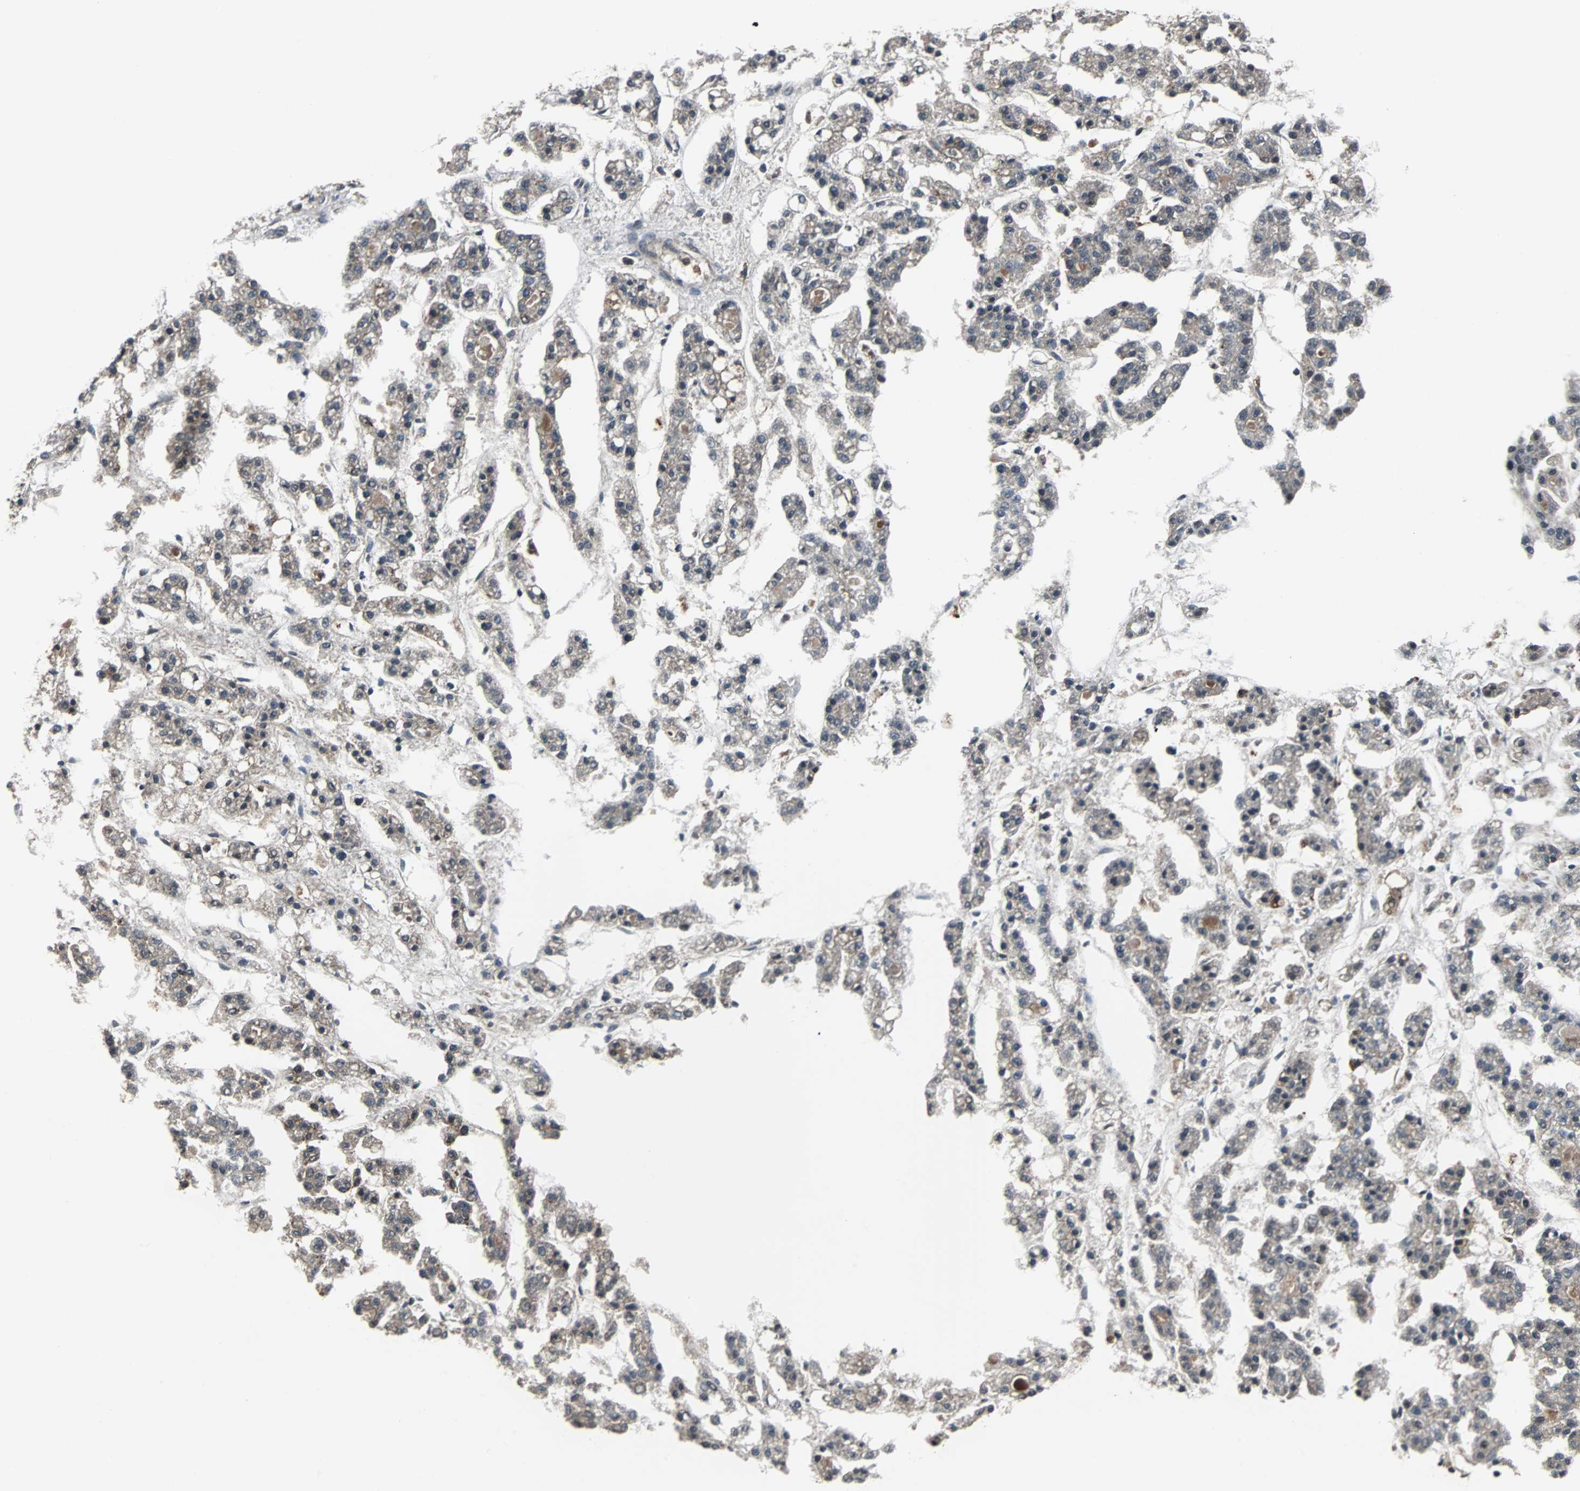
{"staining": {"intensity": "weak", "quantity": ">75%", "location": "cytoplasmic/membranous"}, "tissue": "liver cancer", "cell_type": "Tumor cells", "image_type": "cancer", "snomed": [{"axis": "morphology", "description": "Carcinoma, Hepatocellular, NOS"}, {"axis": "topography", "description": "Liver"}], "caption": "Tumor cells reveal weak cytoplasmic/membranous staining in approximately >75% of cells in liver hepatocellular carcinoma.", "gene": "CHP1", "patient": {"sex": "male", "age": 70}}